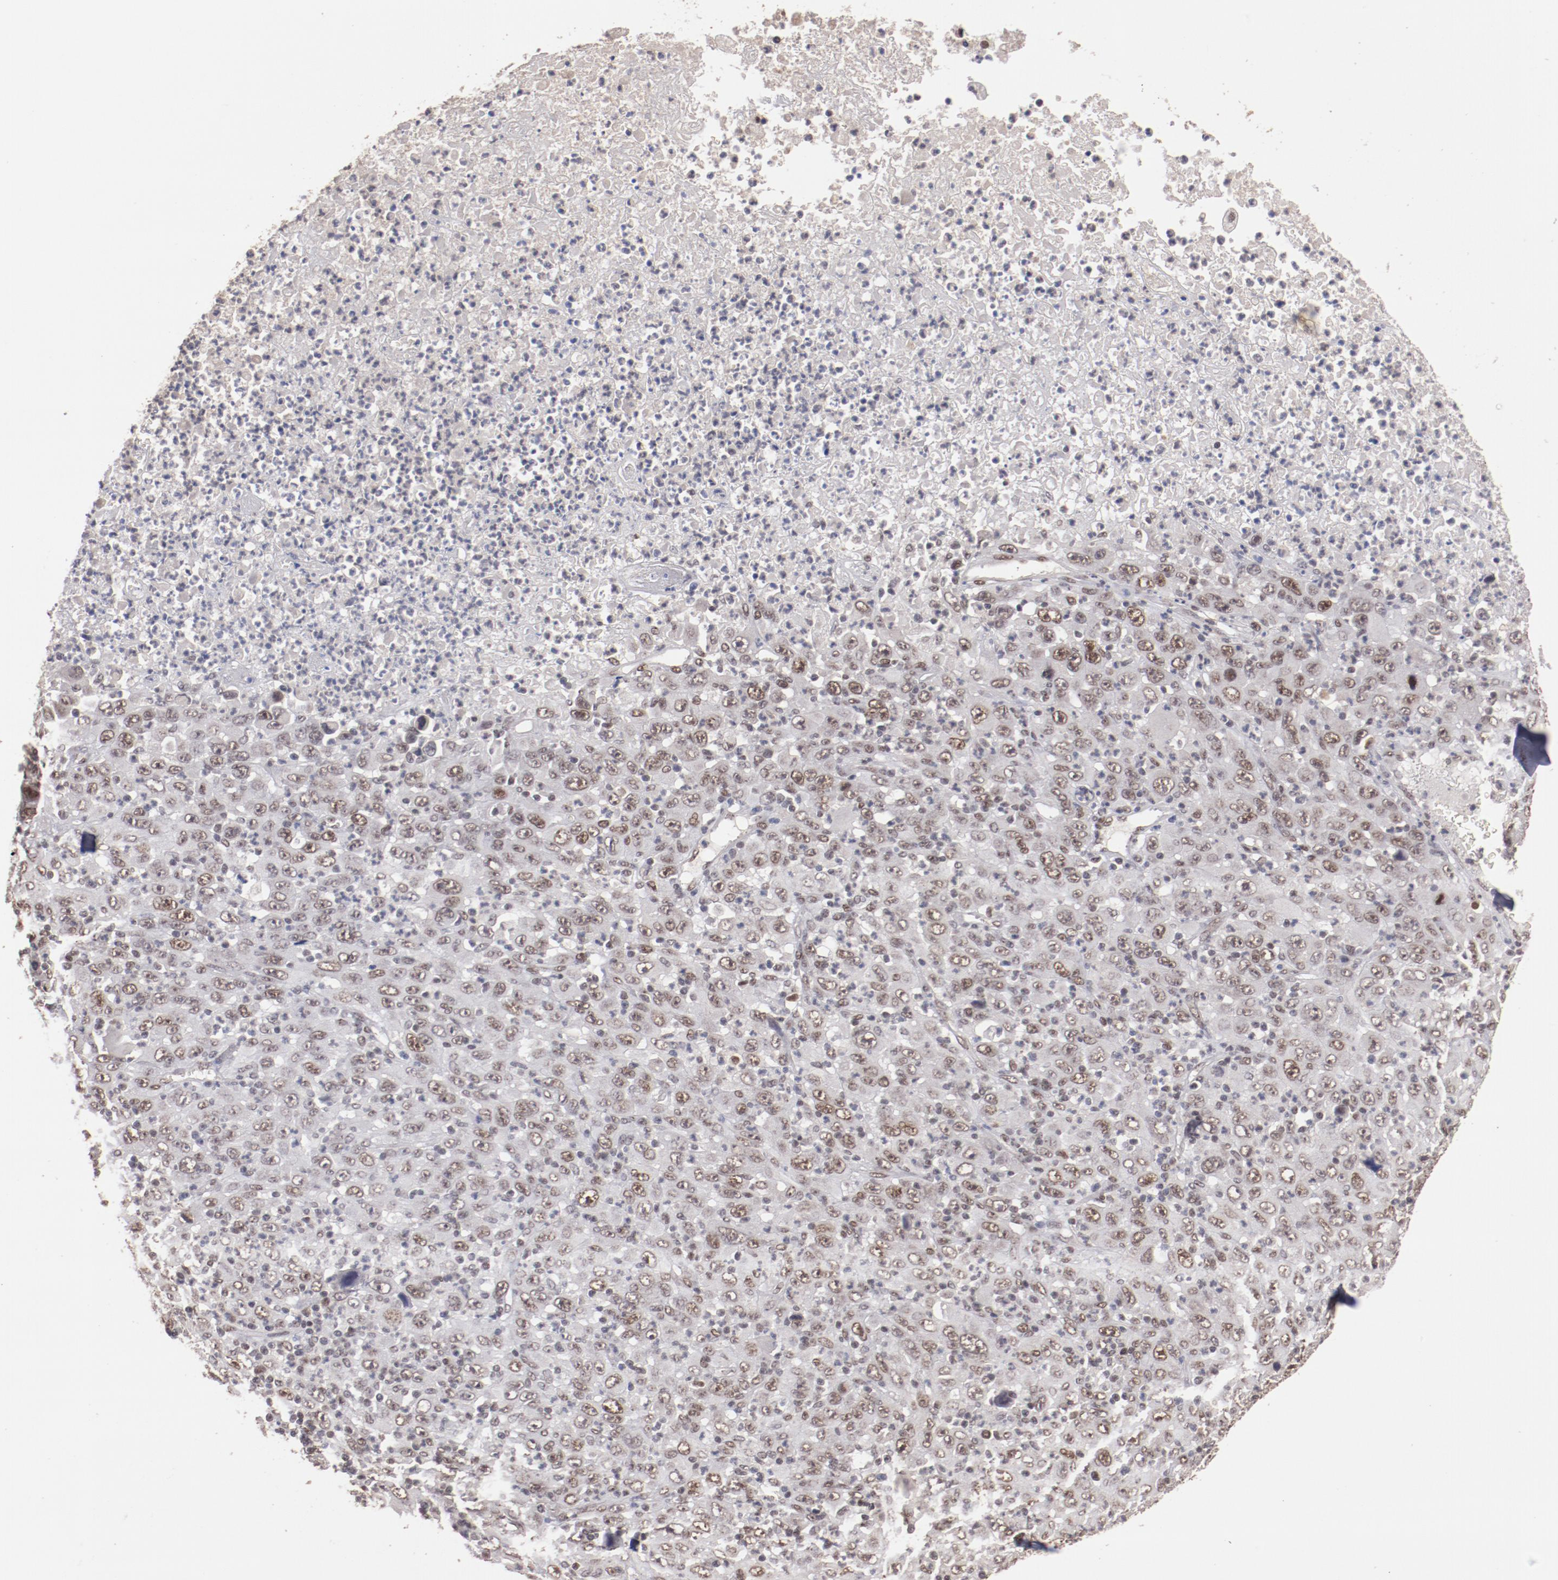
{"staining": {"intensity": "moderate", "quantity": ">75%", "location": "cytoplasmic/membranous,nuclear"}, "tissue": "melanoma", "cell_type": "Tumor cells", "image_type": "cancer", "snomed": [{"axis": "morphology", "description": "Malignant melanoma, Metastatic site"}, {"axis": "topography", "description": "Skin"}], "caption": "About >75% of tumor cells in melanoma demonstrate moderate cytoplasmic/membranous and nuclear protein positivity as visualized by brown immunohistochemical staining.", "gene": "CLOCK", "patient": {"sex": "female", "age": 56}}